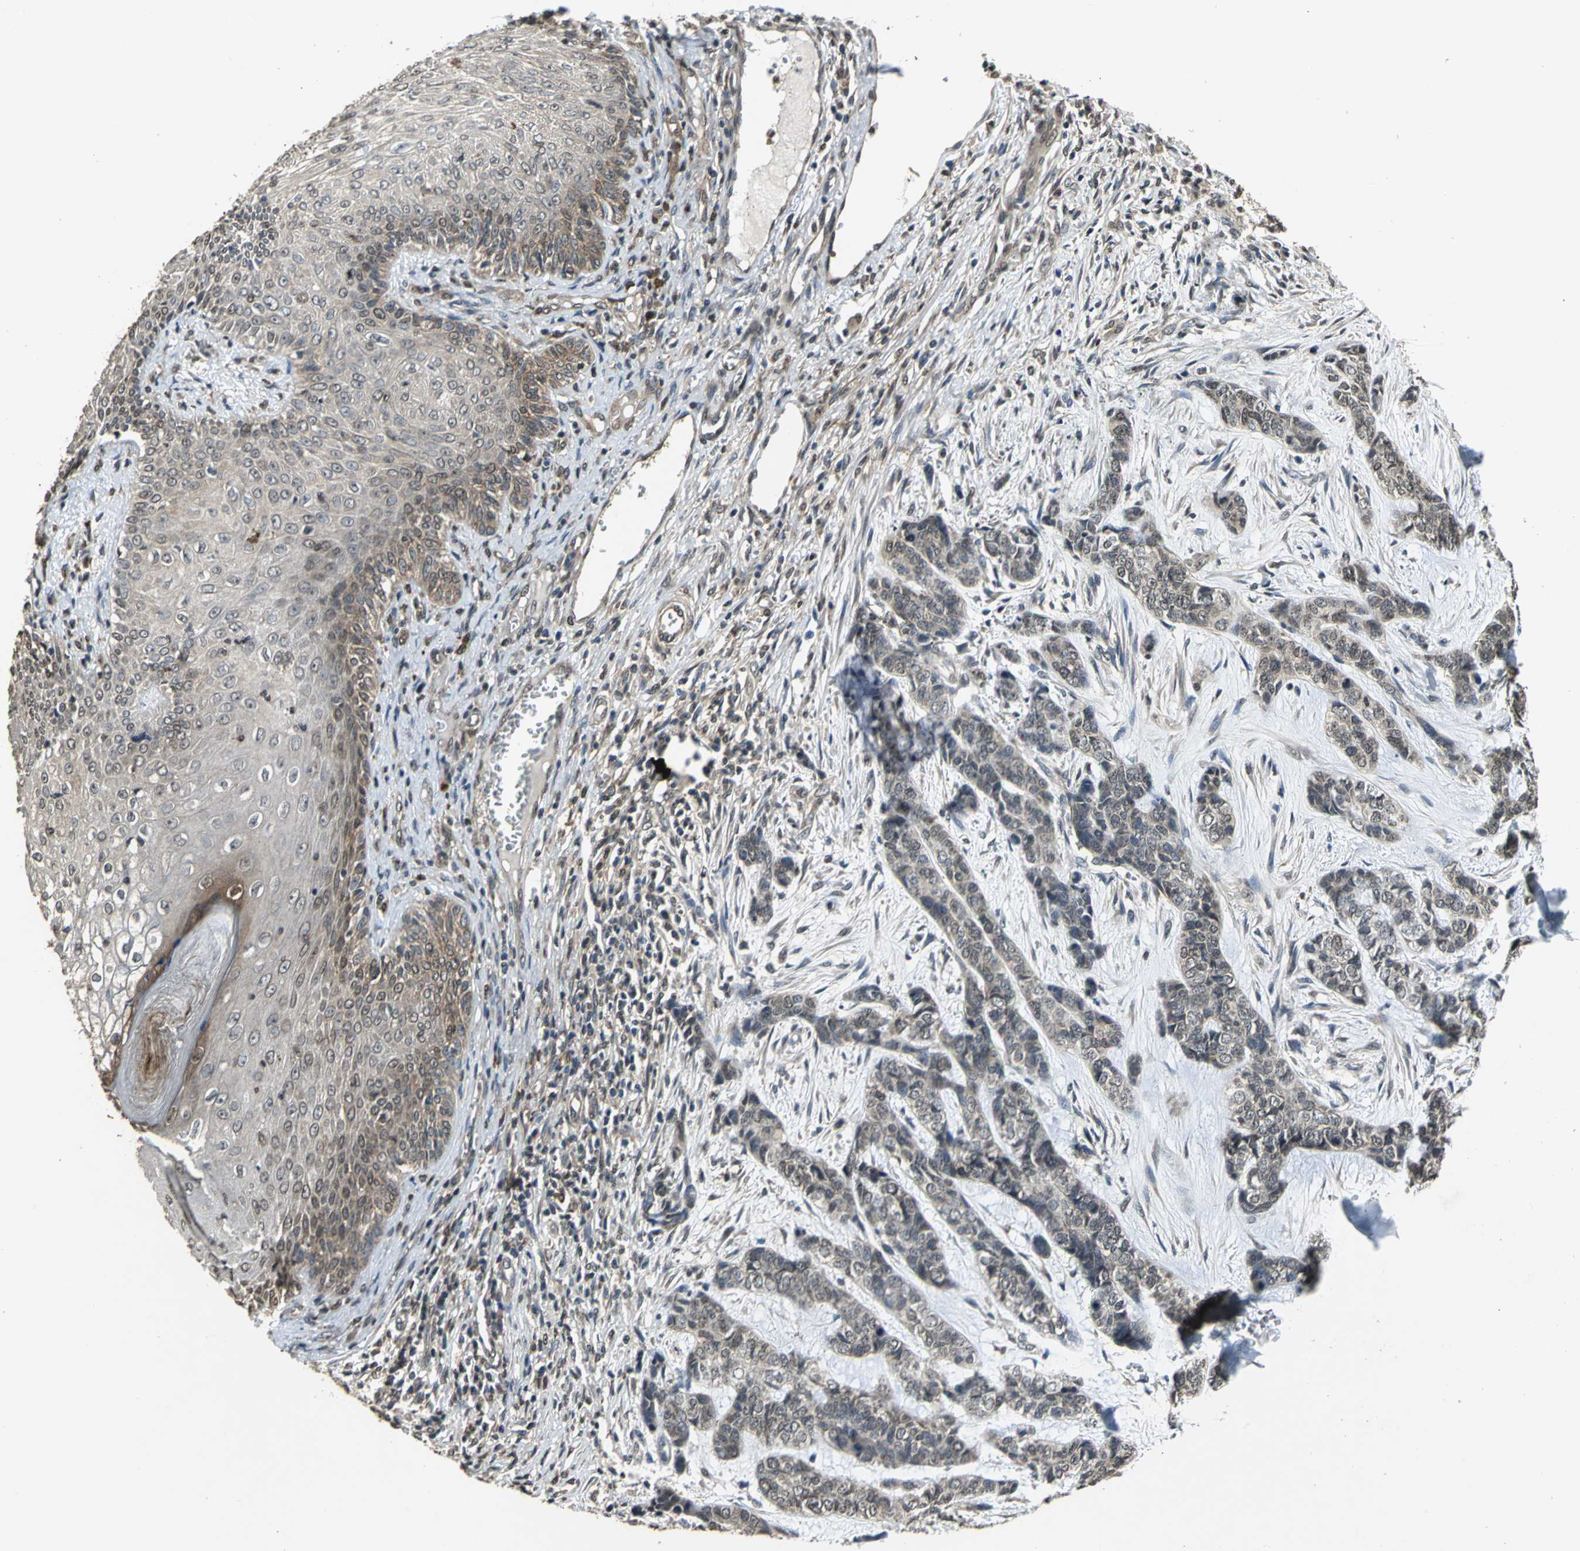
{"staining": {"intensity": "moderate", "quantity": ">75%", "location": "cytoplasmic/membranous,nuclear"}, "tissue": "skin cancer", "cell_type": "Tumor cells", "image_type": "cancer", "snomed": [{"axis": "morphology", "description": "Basal cell carcinoma"}, {"axis": "topography", "description": "Skin"}], "caption": "Protein expression analysis of human skin basal cell carcinoma reveals moderate cytoplasmic/membranous and nuclear positivity in approximately >75% of tumor cells.", "gene": "AHR", "patient": {"sex": "female", "age": 64}}